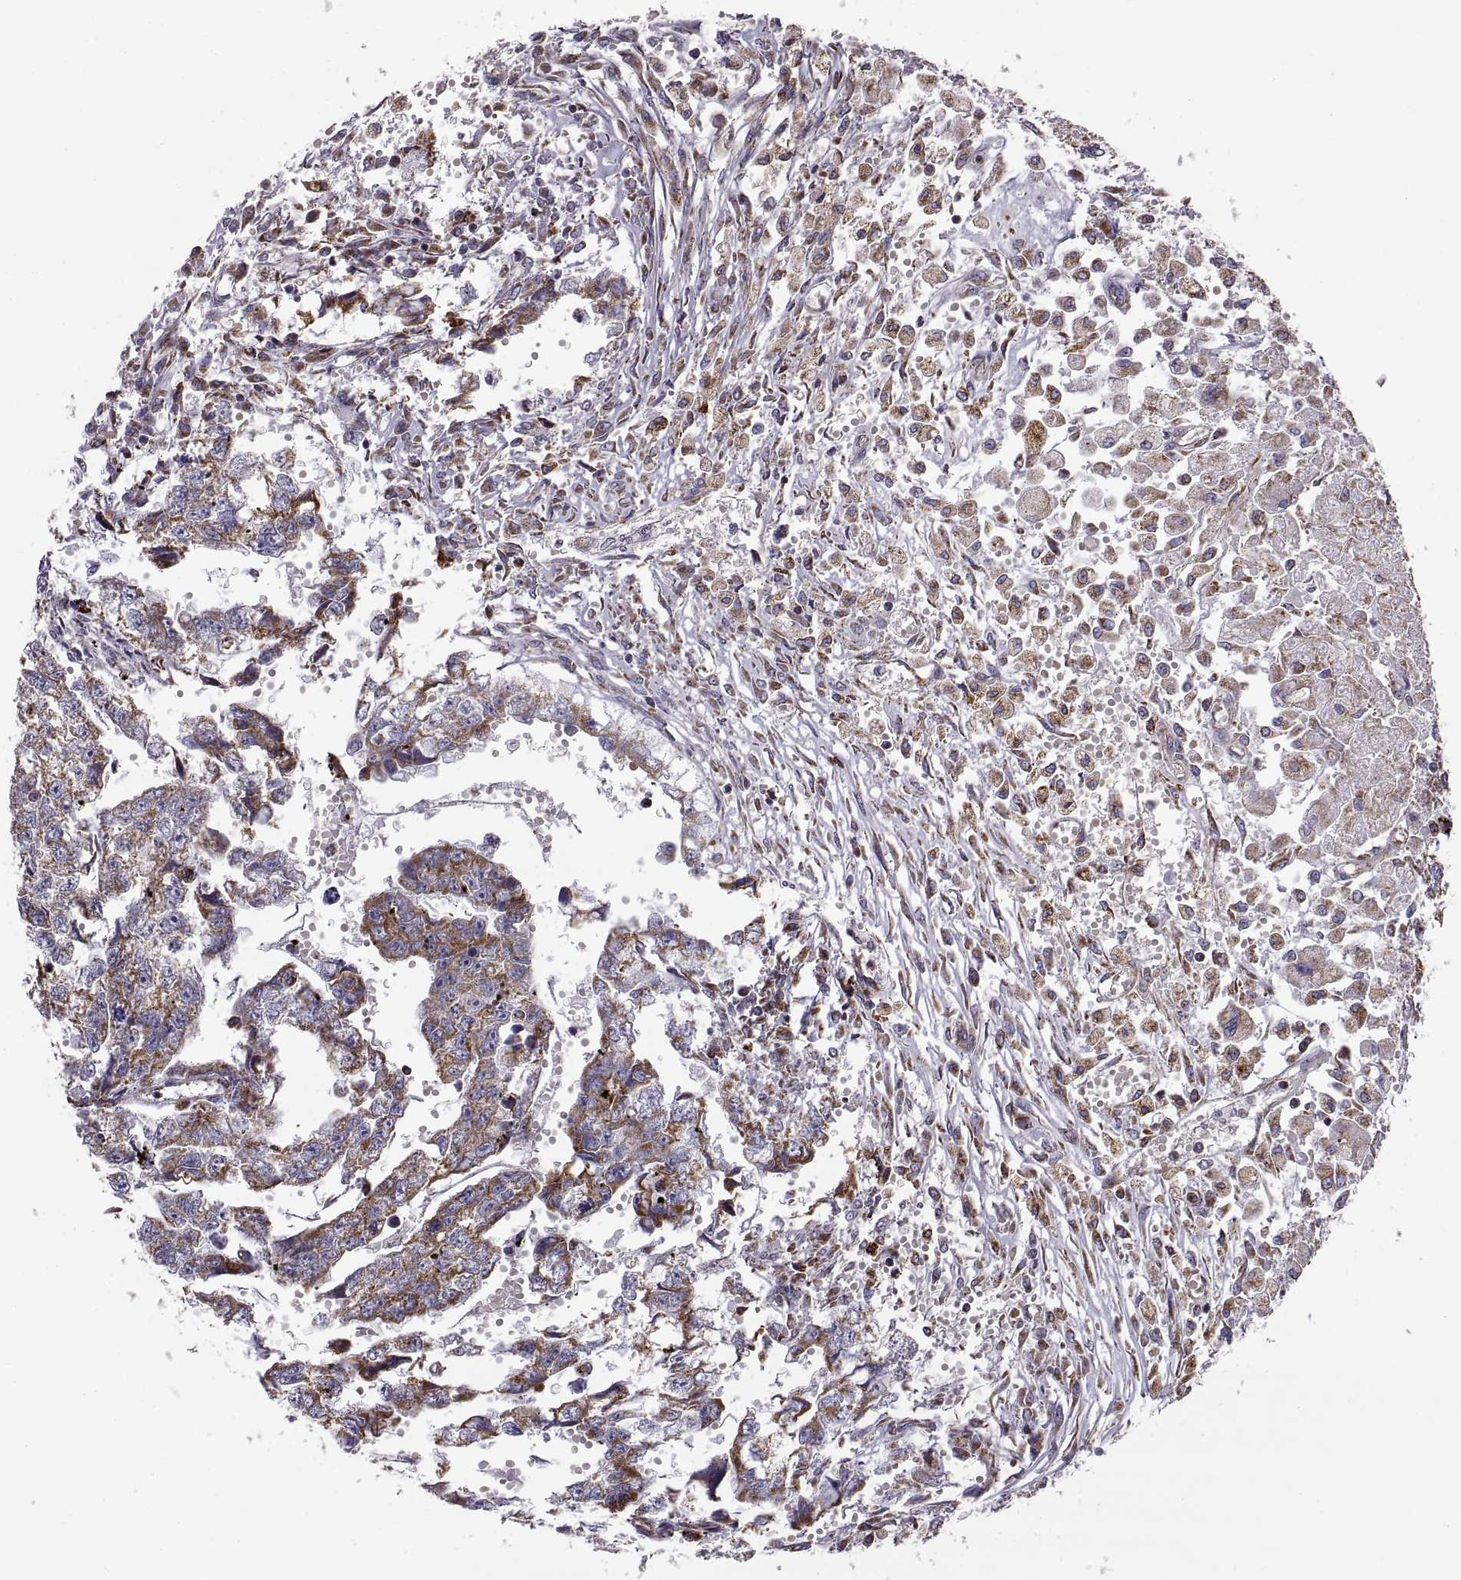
{"staining": {"intensity": "strong", "quantity": ">75%", "location": "cytoplasmic/membranous"}, "tissue": "testis cancer", "cell_type": "Tumor cells", "image_type": "cancer", "snomed": [{"axis": "morphology", "description": "Carcinoma, Embryonal, NOS"}, {"axis": "morphology", "description": "Teratoma, malignant, NOS"}, {"axis": "topography", "description": "Testis"}], "caption": "Protein expression analysis of testis embryonal carcinoma exhibits strong cytoplasmic/membranous positivity in about >75% of tumor cells.", "gene": "ARSD", "patient": {"sex": "male", "age": 44}}